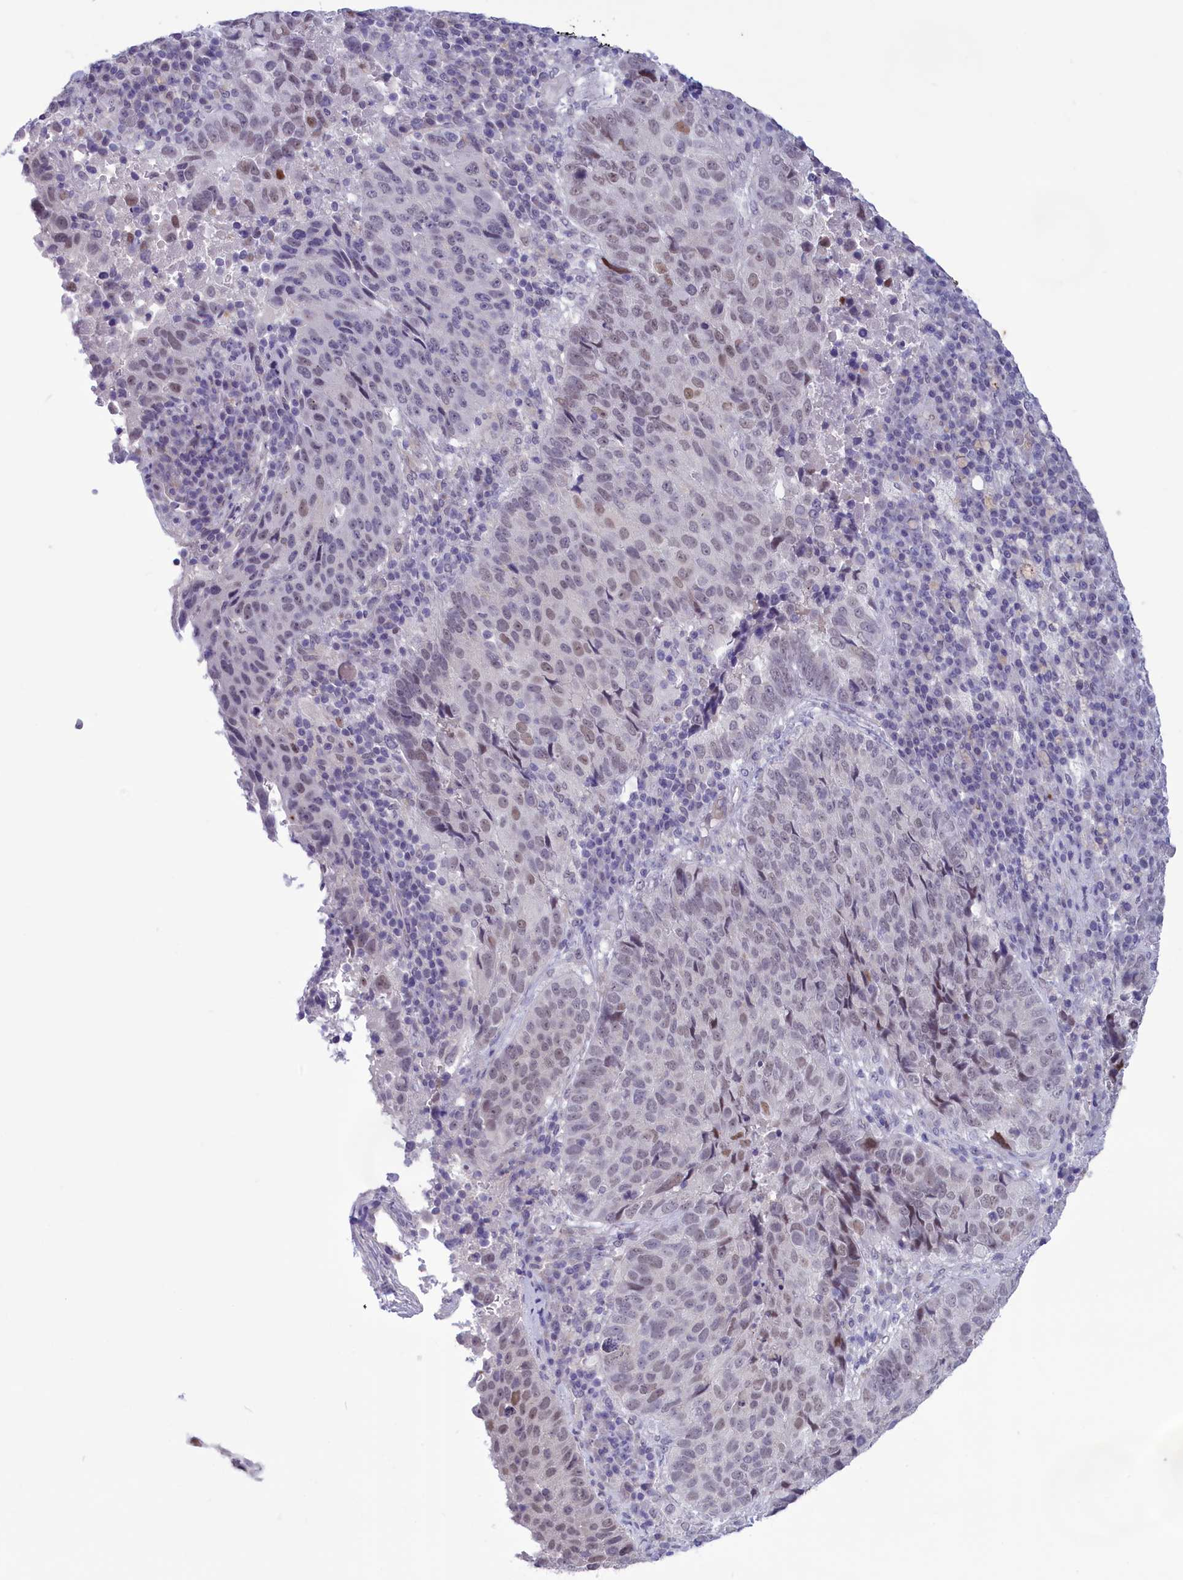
{"staining": {"intensity": "moderate", "quantity": "<25%", "location": "nuclear"}, "tissue": "lung cancer", "cell_type": "Tumor cells", "image_type": "cancer", "snomed": [{"axis": "morphology", "description": "Squamous cell carcinoma, NOS"}, {"axis": "topography", "description": "Lung"}], "caption": "A histopathology image of human lung cancer stained for a protein shows moderate nuclear brown staining in tumor cells. (Brightfield microscopy of DAB IHC at high magnification).", "gene": "ELOA2", "patient": {"sex": "male", "age": 73}}